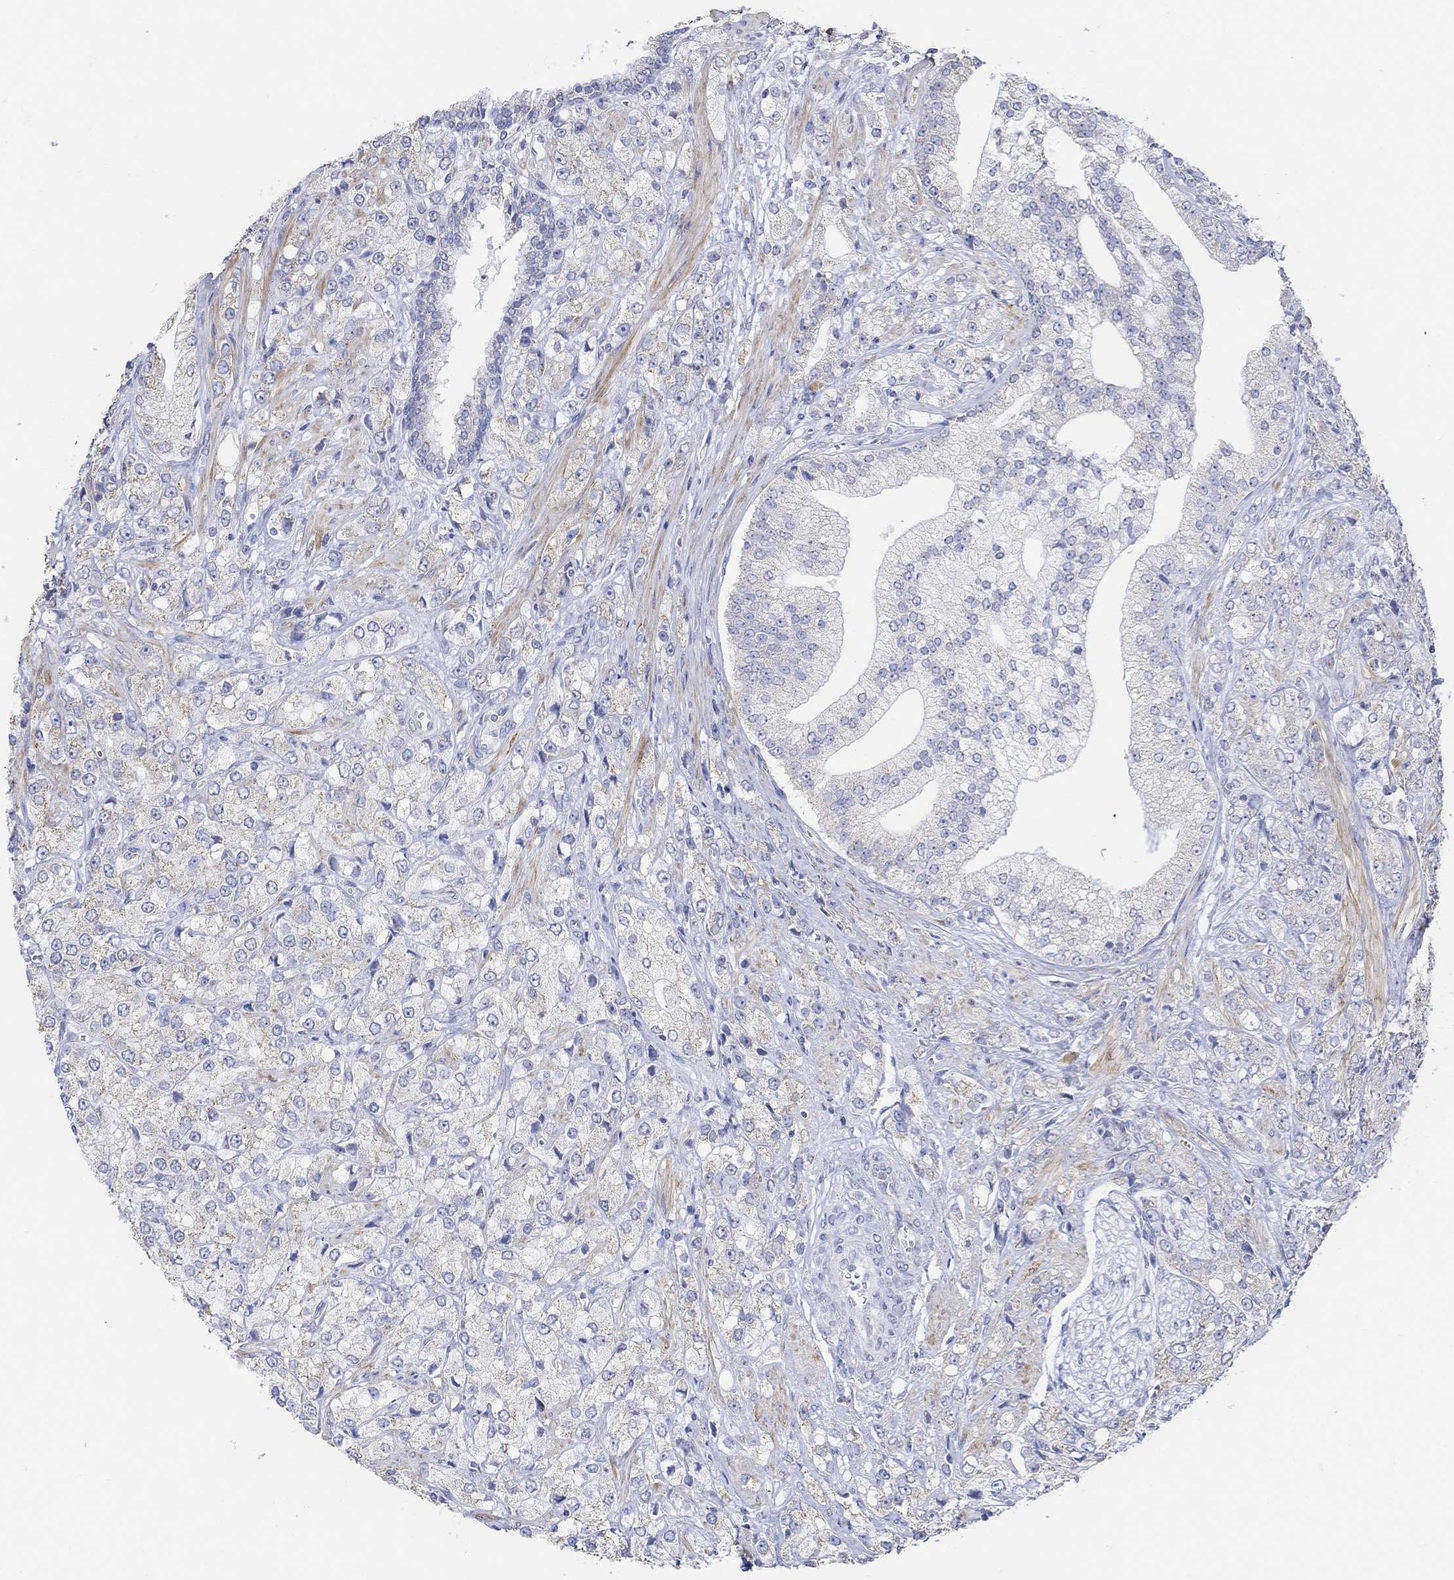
{"staining": {"intensity": "negative", "quantity": "none", "location": "none"}, "tissue": "prostate cancer", "cell_type": "Tumor cells", "image_type": "cancer", "snomed": [{"axis": "morphology", "description": "Adenocarcinoma, NOS"}, {"axis": "topography", "description": "Prostate and seminal vesicle, NOS"}, {"axis": "topography", "description": "Prostate"}], "caption": "High power microscopy image of an immunohistochemistry (IHC) image of prostate cancer, revealing no significant staining in tumor cells.", "gene": "SYT12", "patient": {"sex": "male", "age": 68}}